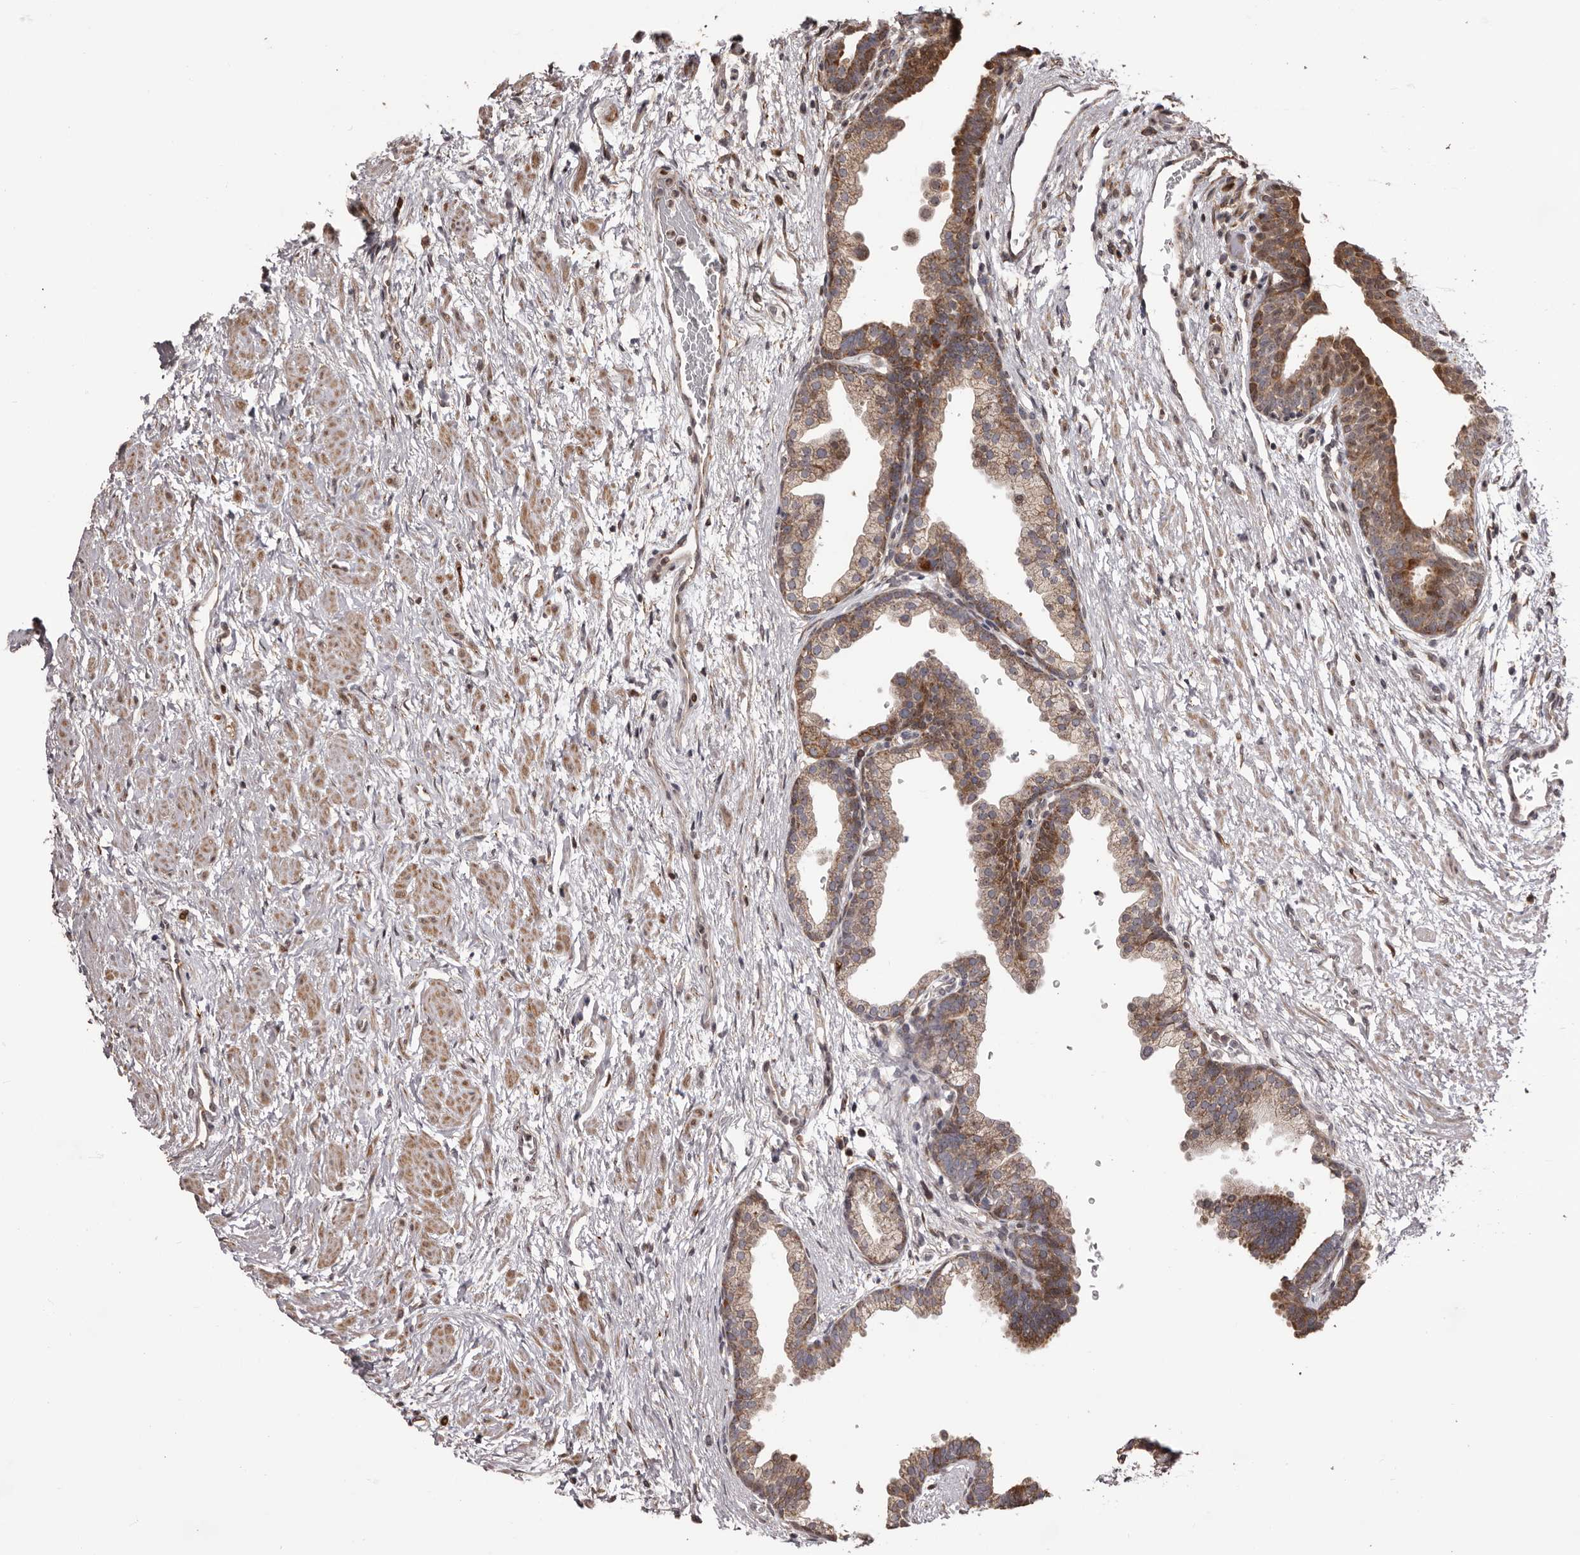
{"staining": {"intensity": "moderate", "quantity": "25%-75%", "location": "cytoplasmic/membranous"}, "tissue": "prostate", "cell_type": "Glandular cells", "image_type": "normal", "snomed": [{"axis": "morphology", "description": "Normal tissue, NOS"}, {"axis": "topography", "description": "Prostate"}], "caption": "High-magnification brightfield microscopy of benign prostate stained with DAB (3,3'-diaminobenzidine) (brown) and counterstained with hematoxylin (blue). glandular cells exhibit moderate cytoplasmic/membranous expression is present in approximately25%-75% of cells.", "gene": "ZCCHC7", "patient": {"sex": "male", "age": 48}}